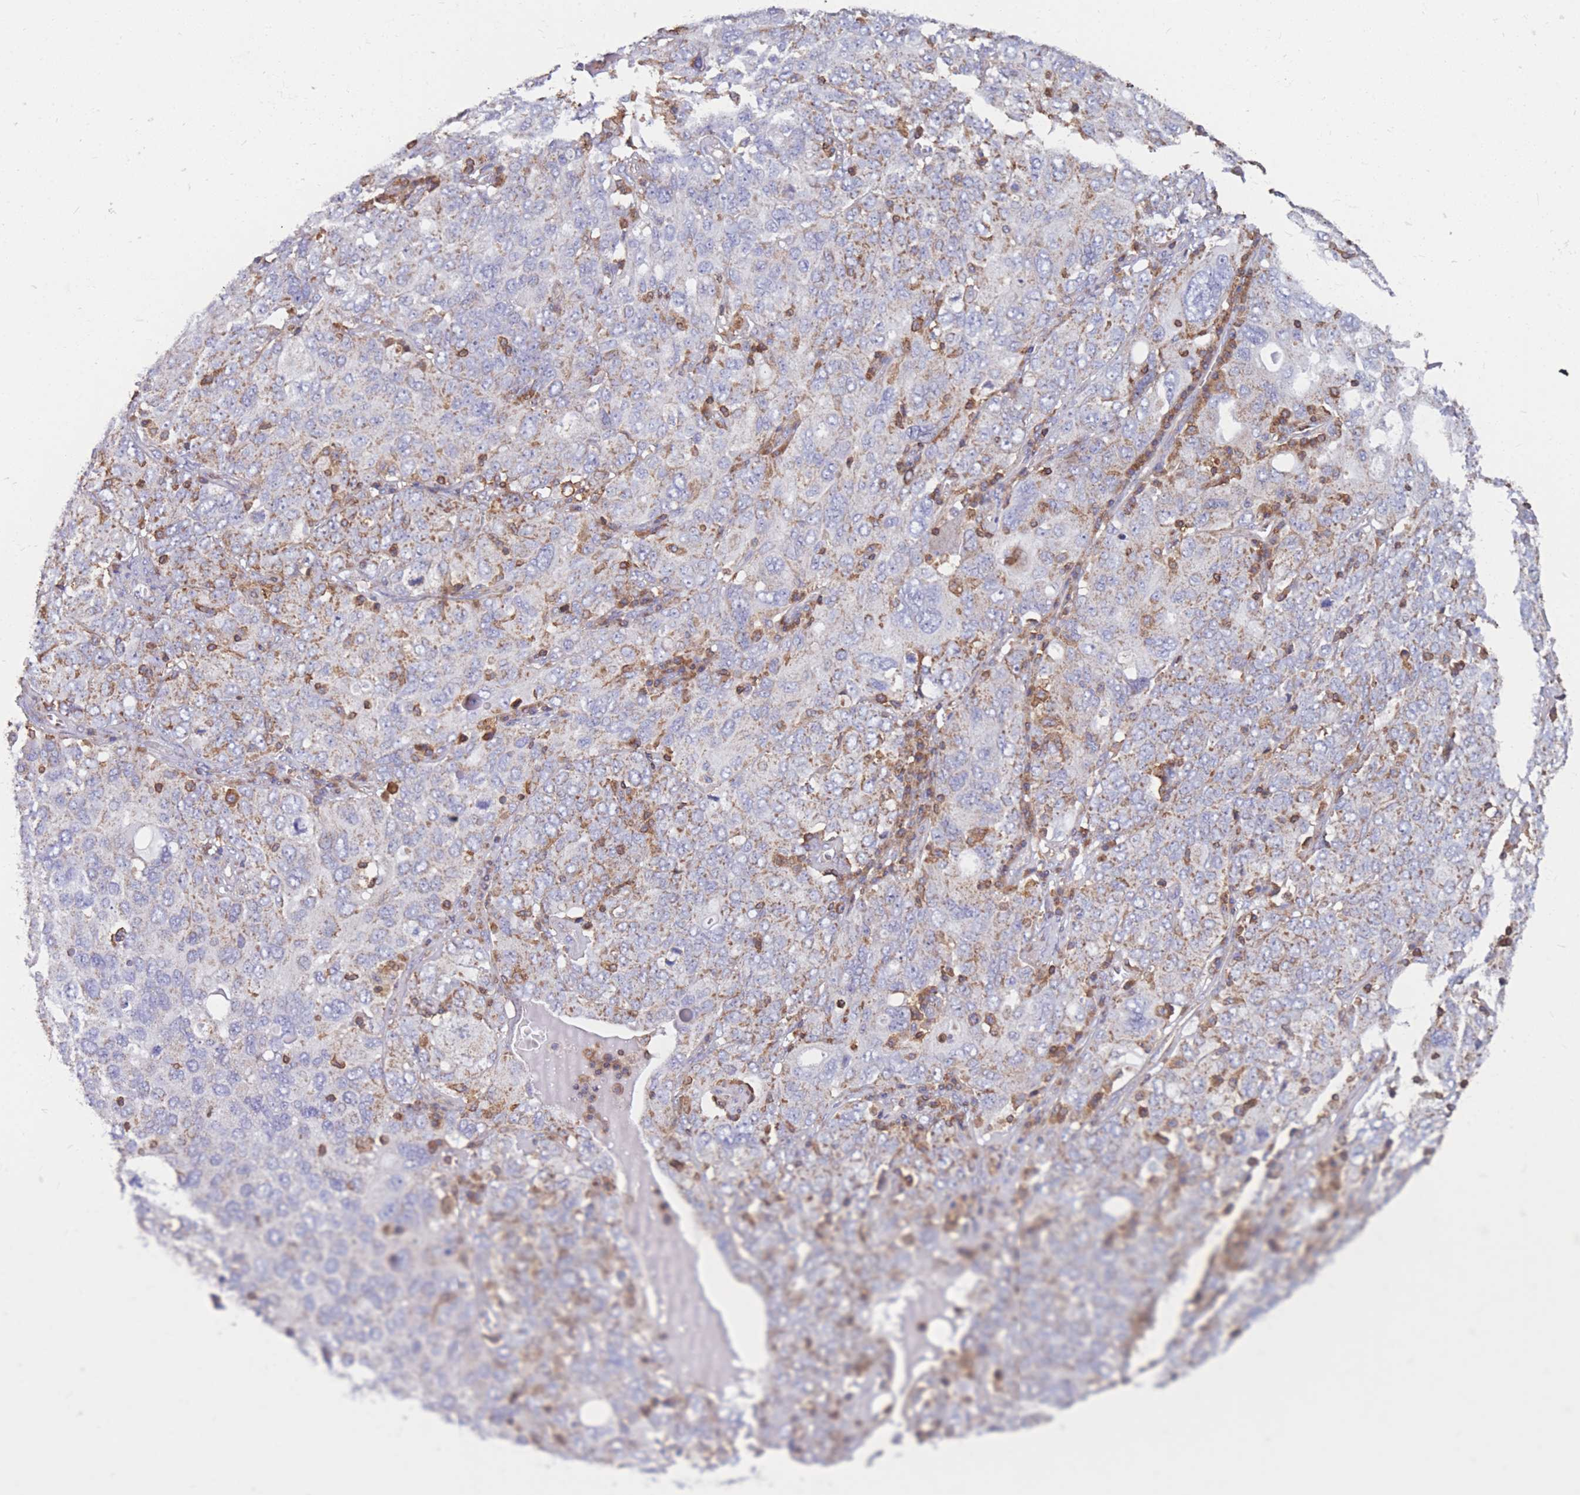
{"staining": {"intensity": "weak", "quantity": "25%-75%", "location": "cytoplasmic/membranous"}, "tissue": "ovarian cancer", "cell_type": "Tumor cells", "image_type": "cancer", "snomed": [{"axis": "morphology", "description": "Carcinoma, endometroid"}, {"axis": "topography", "description": "Ovary"}], "caption": "A high-resolution histopathology image shows IHC staining of endometroid carcinoma (ovarian), which displays weak cytoplasmic/membranous expression in about 25%-75% of tumor cells.", "gene": "MRPL54", "patient": {"sex": "female", "age": 62}}